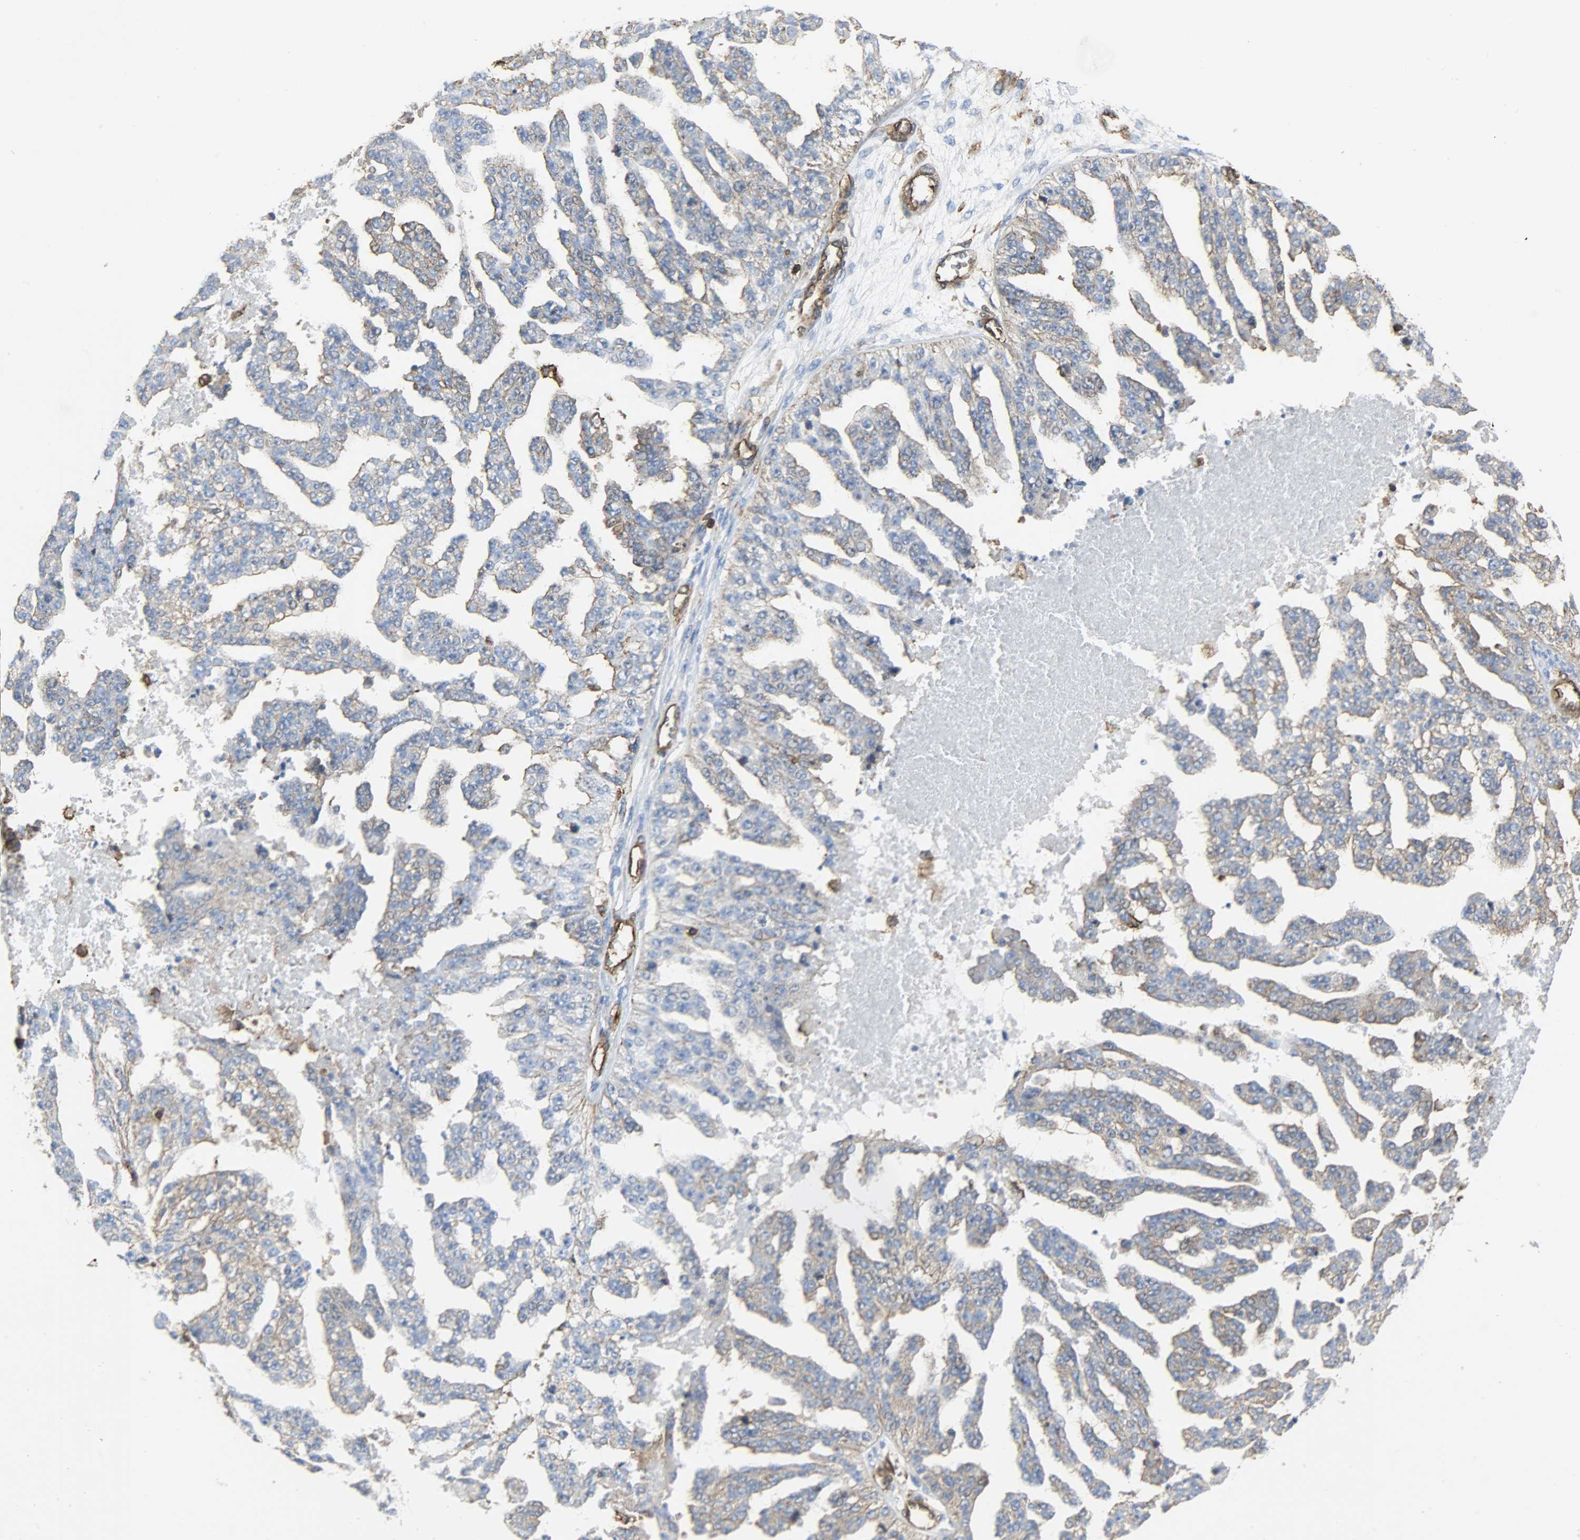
{"staining": {"intensity": "moderate", "quantity": "25%-75%", "location": "cytoplasmic/membranous"}, "tissue": "ovarian cancer", "cell_type": "Tumor cells", "image_type": "cancer", "snomed": [{"axis": "morphology", "description": "Cystadenocarcinoma, serous, NOS"}, {"axis": "topography", "description": "Ovary"}], "caption": "This photomicrograph exhibits IHC staining of human ovarian cancer, with medium moderate cytoplasmic/membranous staining in about 25%-75% of tumor cells.", "gene": "VASP", "patient": {"sex": "female", "age": 58}}